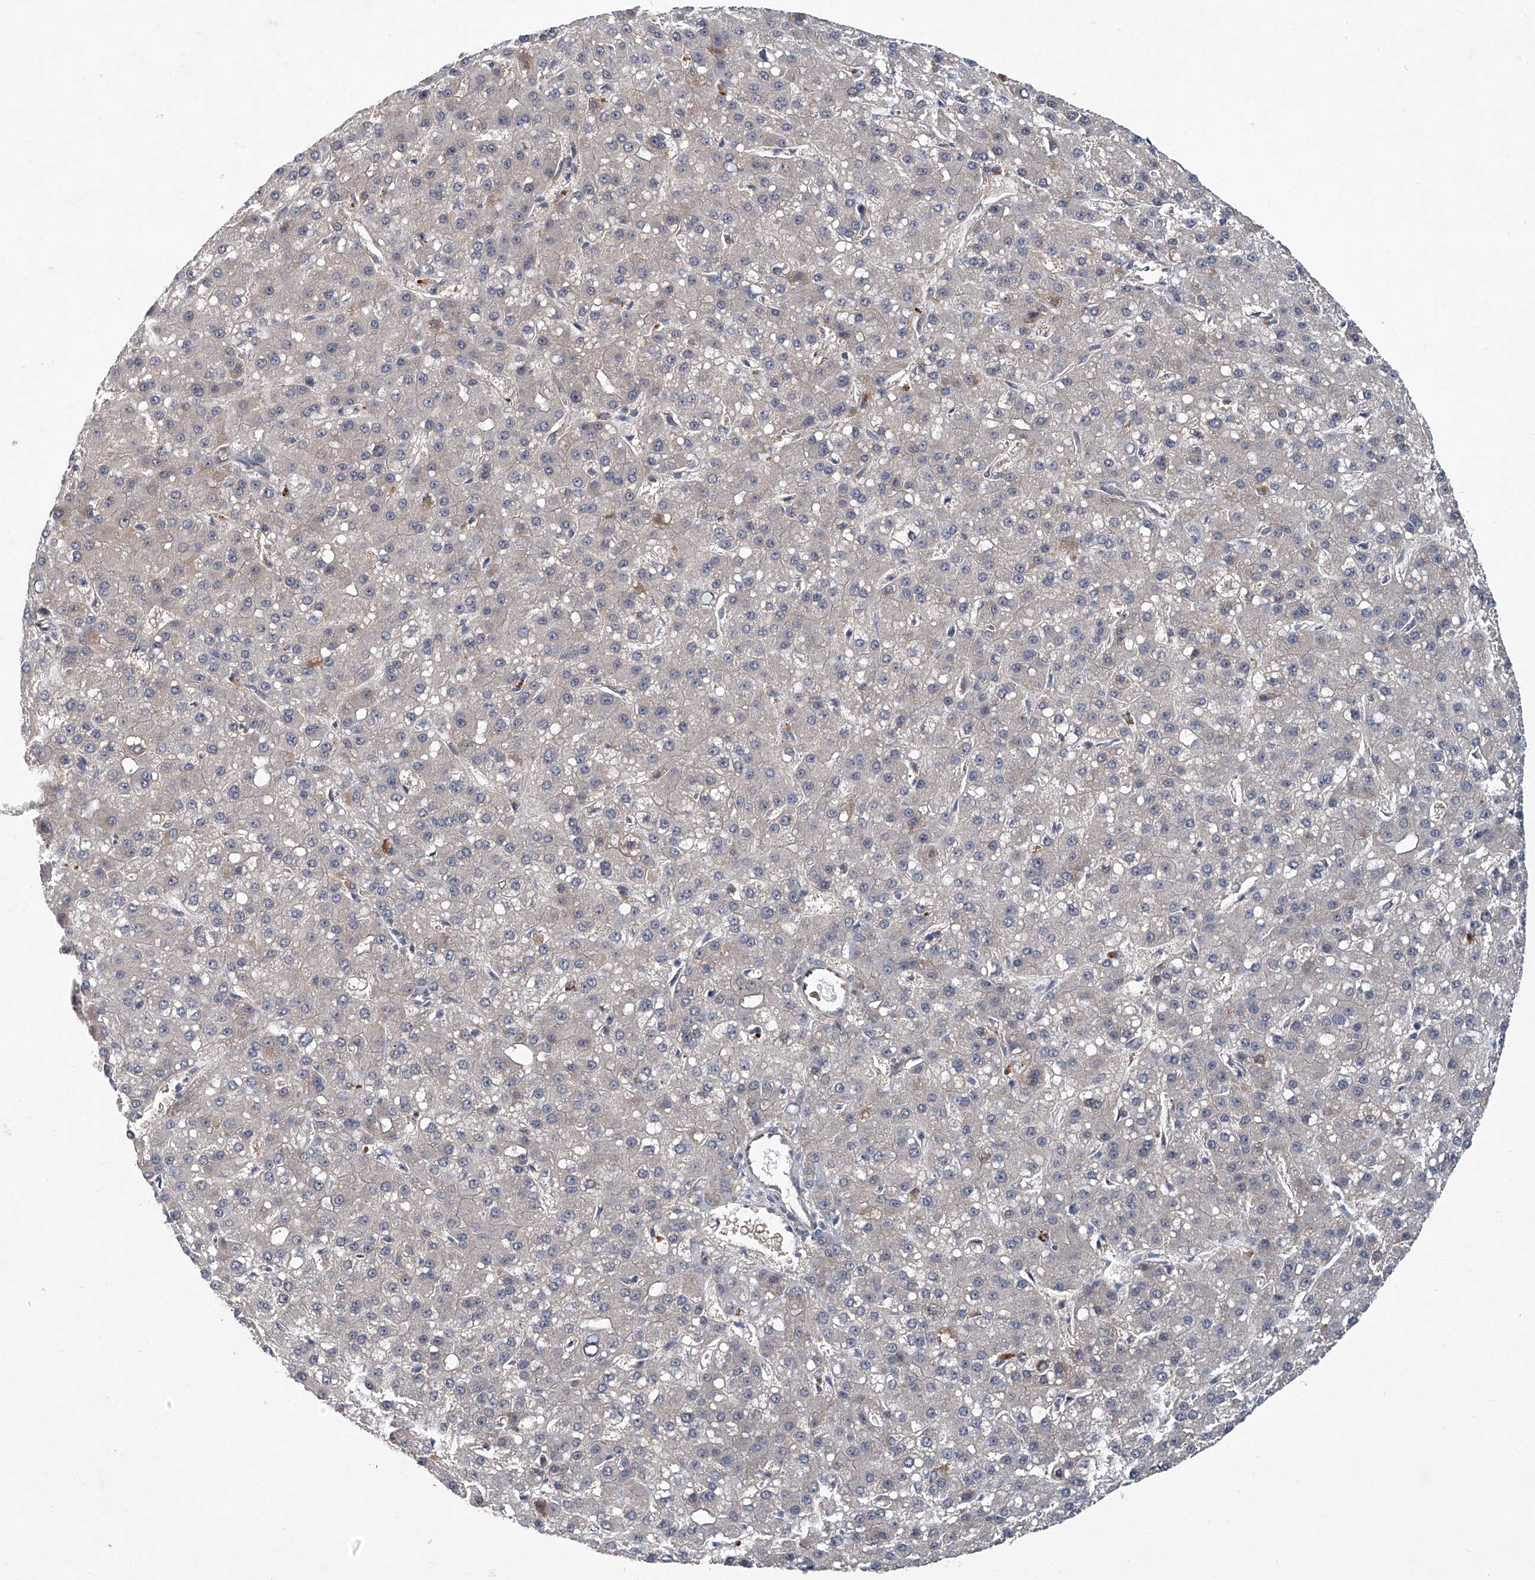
{"staining": {"intensity": "negative", "quantity": "none", "location": "none"}, "tissue": "liver cancer", "cell_type": "Tumor cells", "image_type": "cancer", "snomed": [{"axis": "morphology", "description": "Carcinoma, Hepatocellular, NOS"}, {"axis": "topography", "description": "Liver"}], "caption": "Immunohistochemical staining of human liver cancer shows no significant staining in tumor cells.", "gene": "AKNAD1", "patient": {"sex": "male", "age": 67}}